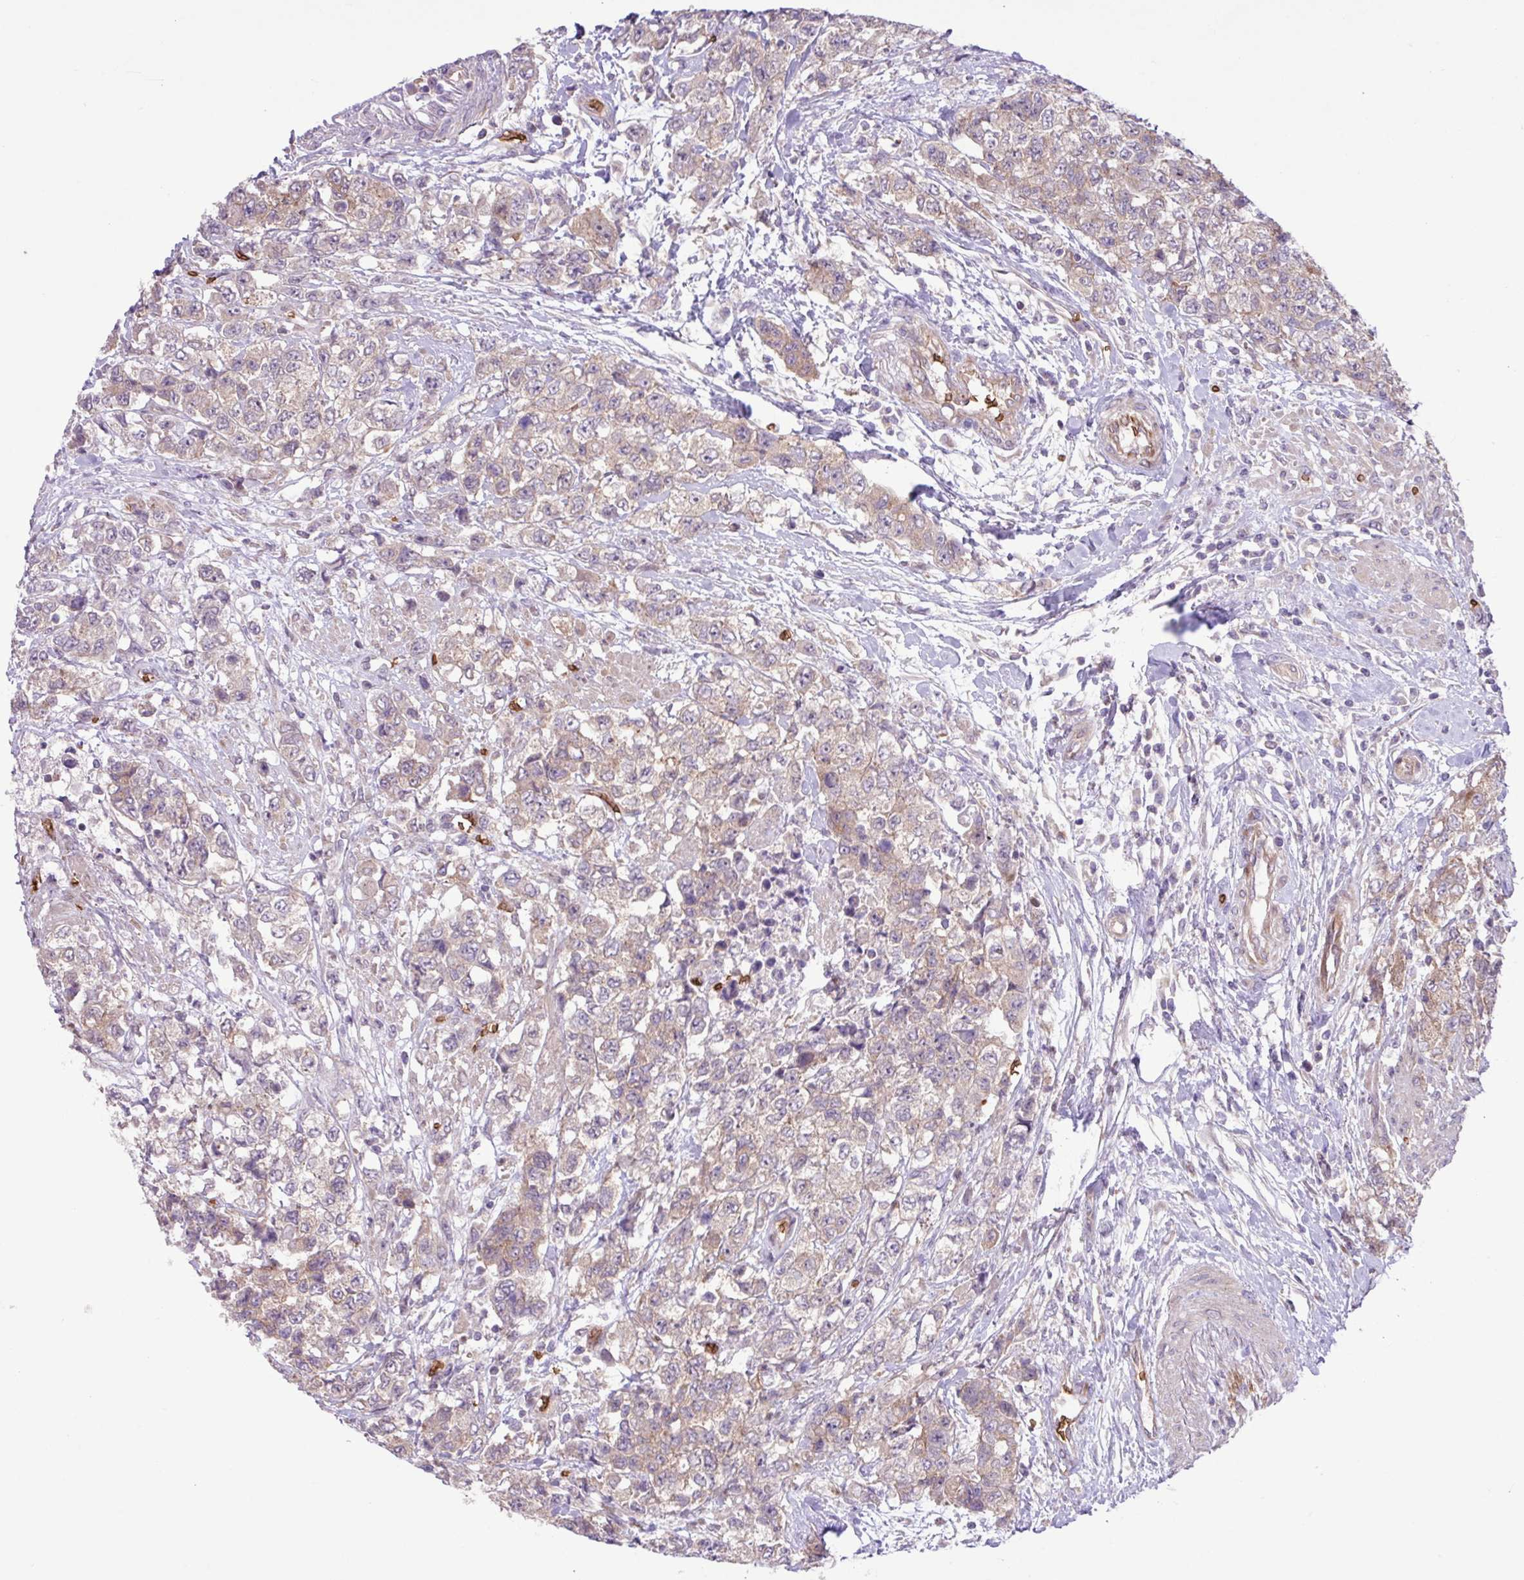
{"staining": {"intensity": "weak", "quantity": "25%-75%", "location": "cytoplasmic/membranous"}, "tissue": "urothelial cancer", "cell_type": "Tumor cells", "image_type": "cancer", "snomed": [{"axis": "morphology", "description": "Urothelial carcinoma, High grade"}, {"axis": "topography", "description": "Urinary bladder"}], "caption": "The image exhibits staining of high-grade urothelial carcinoma, revealing weak cytoplasmic/membranous protein expression (brown color) within tumor cells. (DAB (3,3'-diaminobenzidine) = brown stain, brightfield microscopy at high magnification).", "gene": "RAD21L1", "patient": {"sex": "female", "age": 78}}